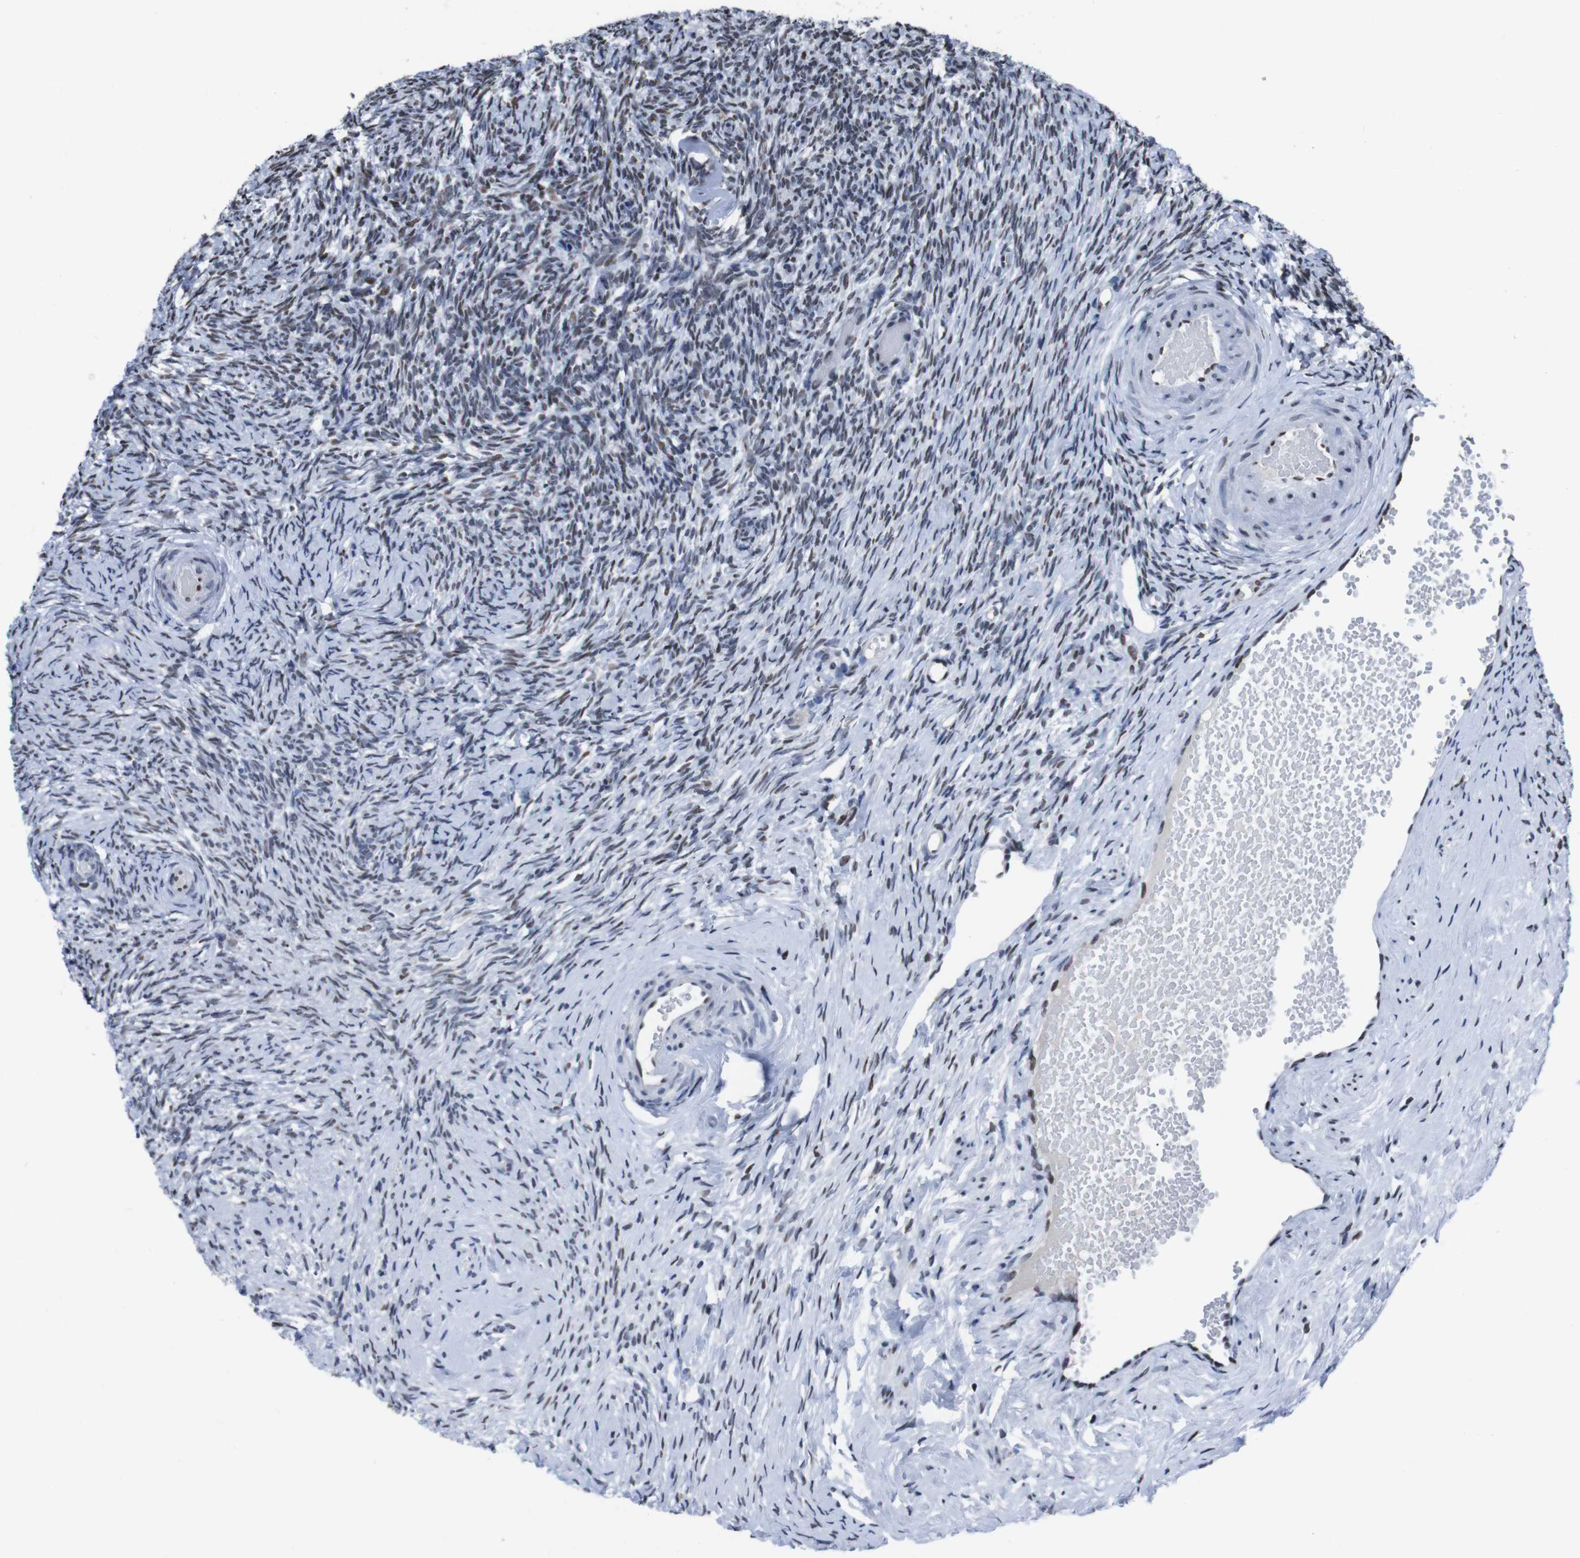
{"staining": {"intensity": "moderate", "quantity": "25%-75%", "location": "nuclear"}, "tissue": "ovary", "cell_type": "Ovarian stroma cells", "image_type": "normal", "snomed": [{"axis": "morphology", "description": "Normal tissue, NOS"}, {"axis": "topography", "description": "Ovary"}], "caption": "About 25%-75% of ovarian stroma cells in unremarkable ovary exhibit moderate nuclear protein positivity as visualized by brown immunohistochemical staining.", "gene": "PIP4P2", "patient": {"sex": "female", "age": 60}}